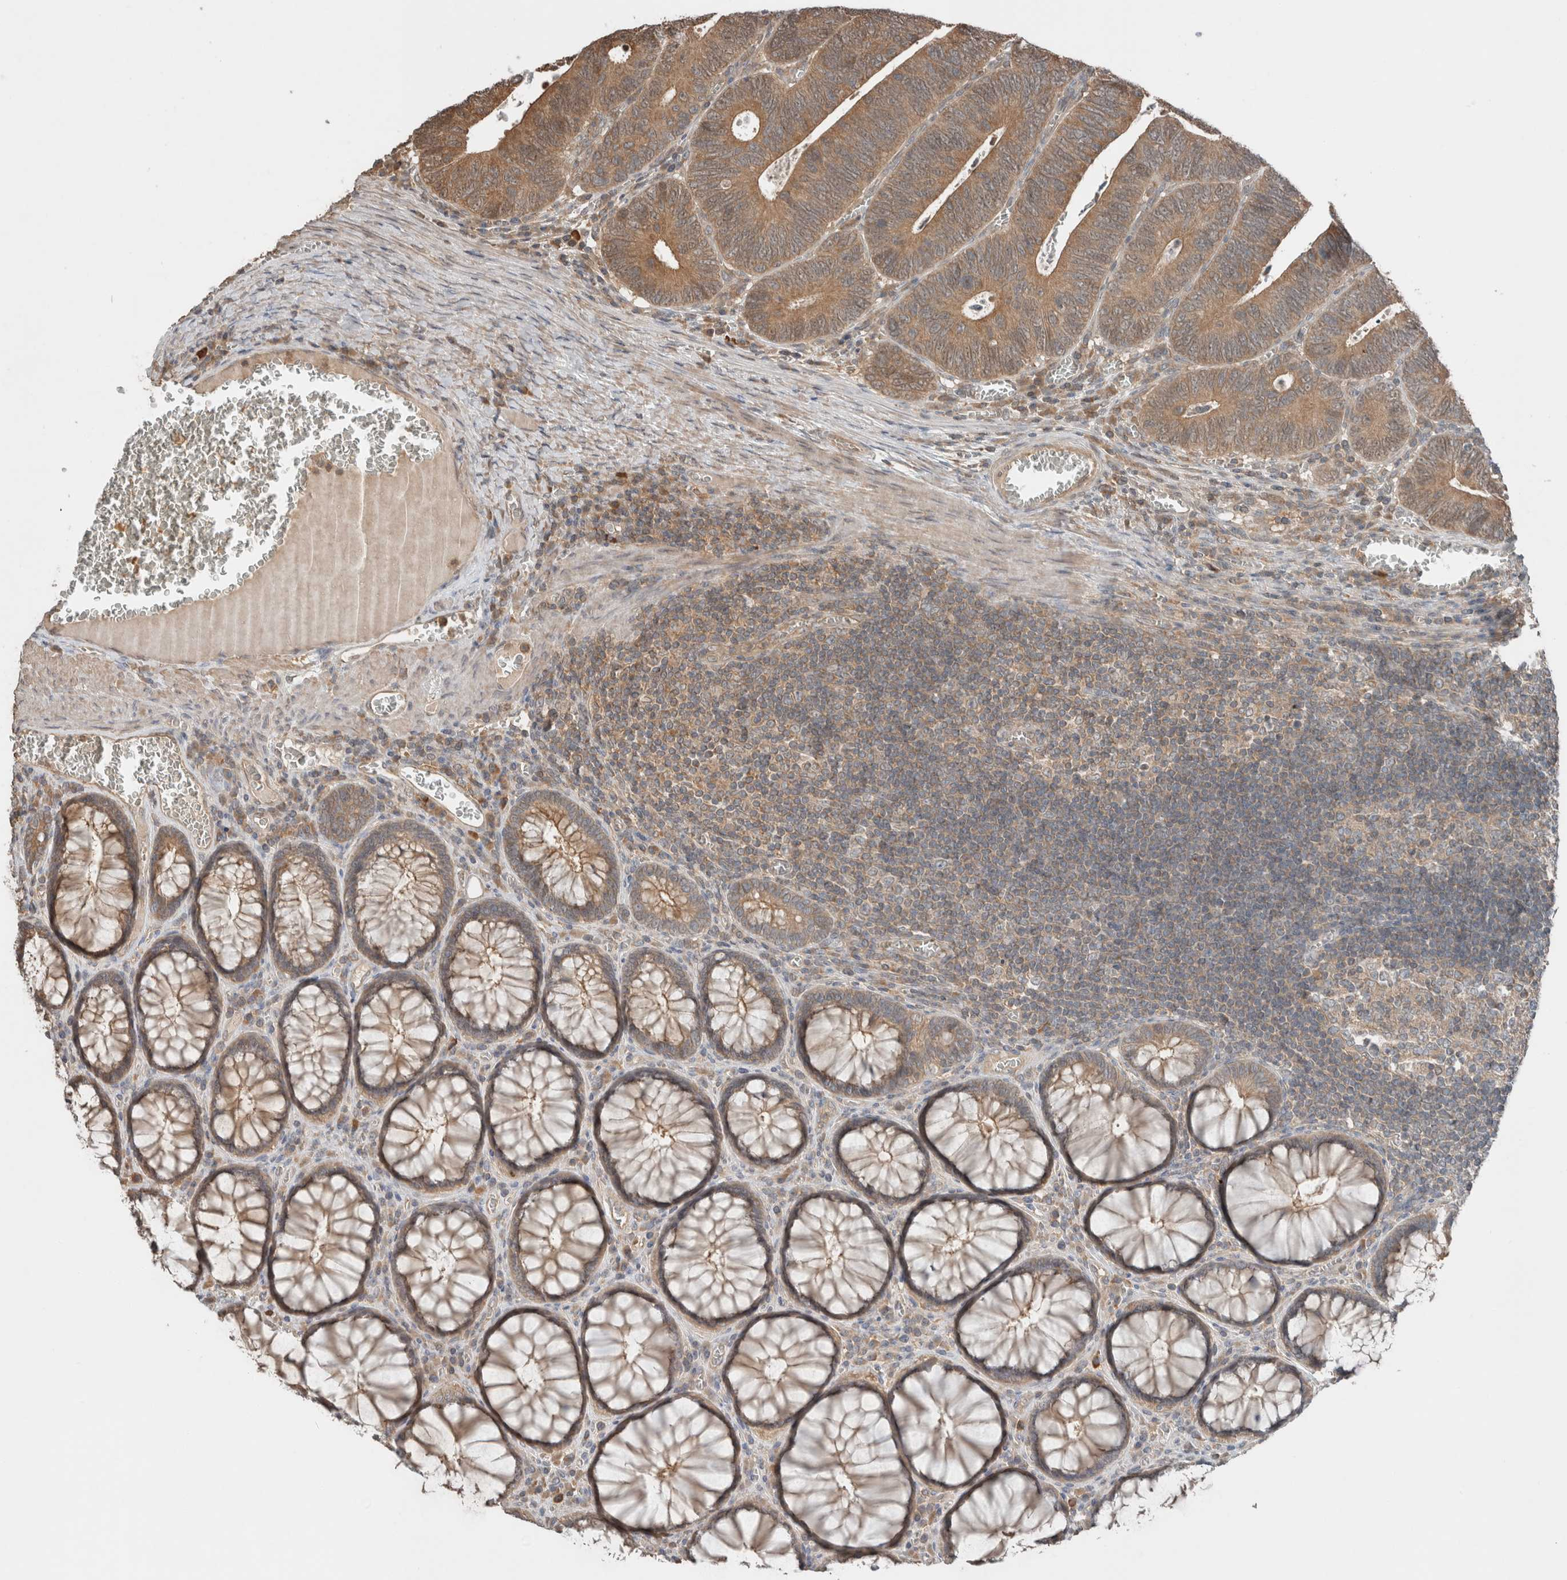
{"staining": {"intensity": "moderate", "quantity": ">75%", "location": "cytoplasmic/membranous"}, "tissue": "colorectal cancer", "cell_type": "Tumor cells", "image_type": "cancer", "snomed": [{"axis": "morphology", "description": "Inflammation, NOS"}, {"axis": "morphology", "description": "Adenocarcinoma, NOS"}, {"axis": "topography", "description": "Colon"}], "caption": "This histopathology image reveals IHC staining of adenocarcinoma (colorectal), with medium moderate cytoplasmic/membranous positivity in approximately >75% of tumor cells.", "gene": "KLK14", "patient": {"sex": "male", "age": 72}}